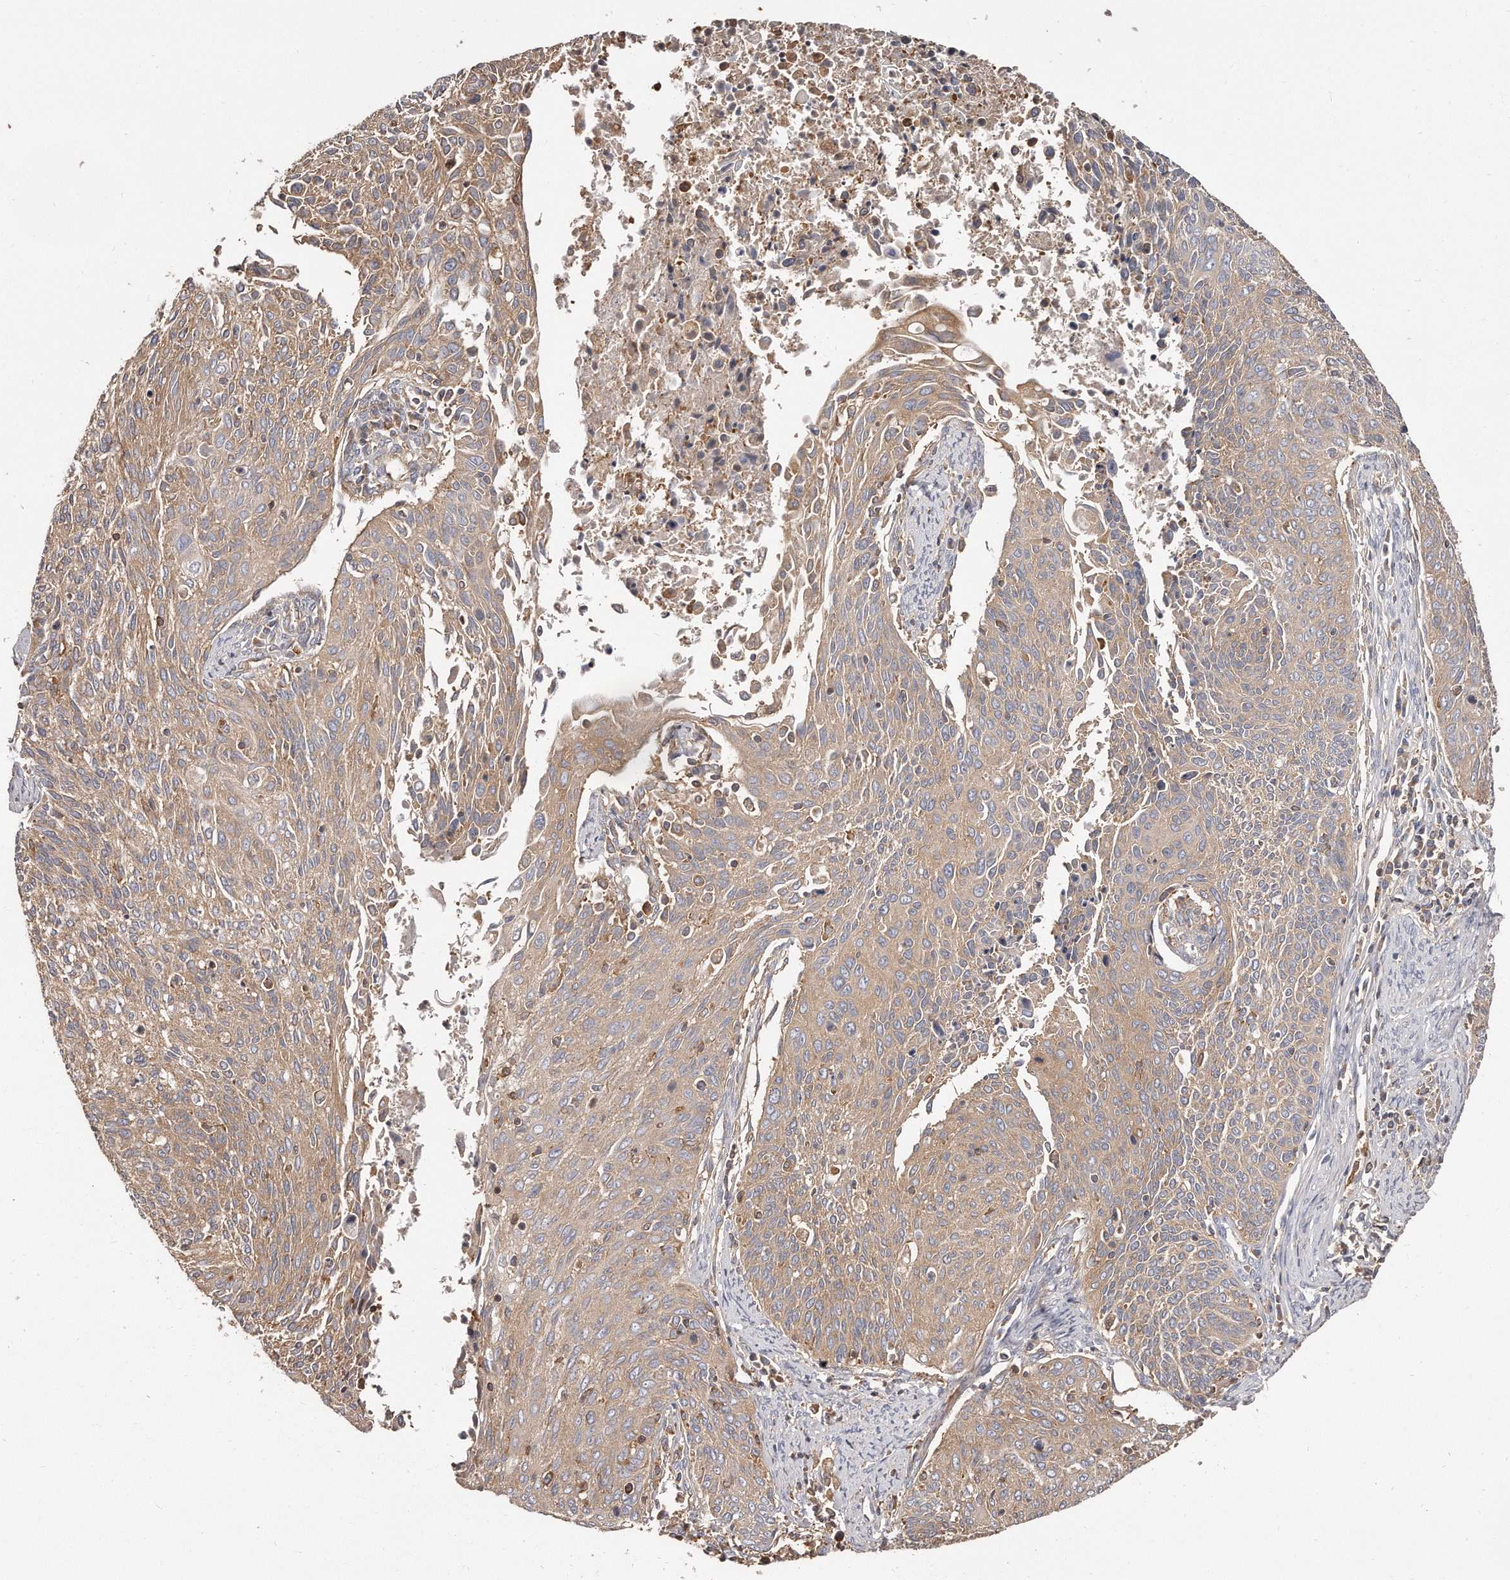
{"staining": {"intensity": "weak", "quantity": "25%-75%", "location": "cytoplasmic/membranous"}, "tissue": "cervical cancer", "cell_type": "Tumor cells", "image_type": "cancer", "snomed": [{"axis": "morphology", "description": "Squamous cell carcinoma, NOS"}, {"axis": "topography", "description": "Cervix"}], "caption": "Protein staining of squamous cell carcinoma (cervical) tissue displays weak cytoplasmic/membranous staining in about 25%-75% of tumor cells.", "gene": "CAP1", "patient": {"sex": "female", "age": 55}}